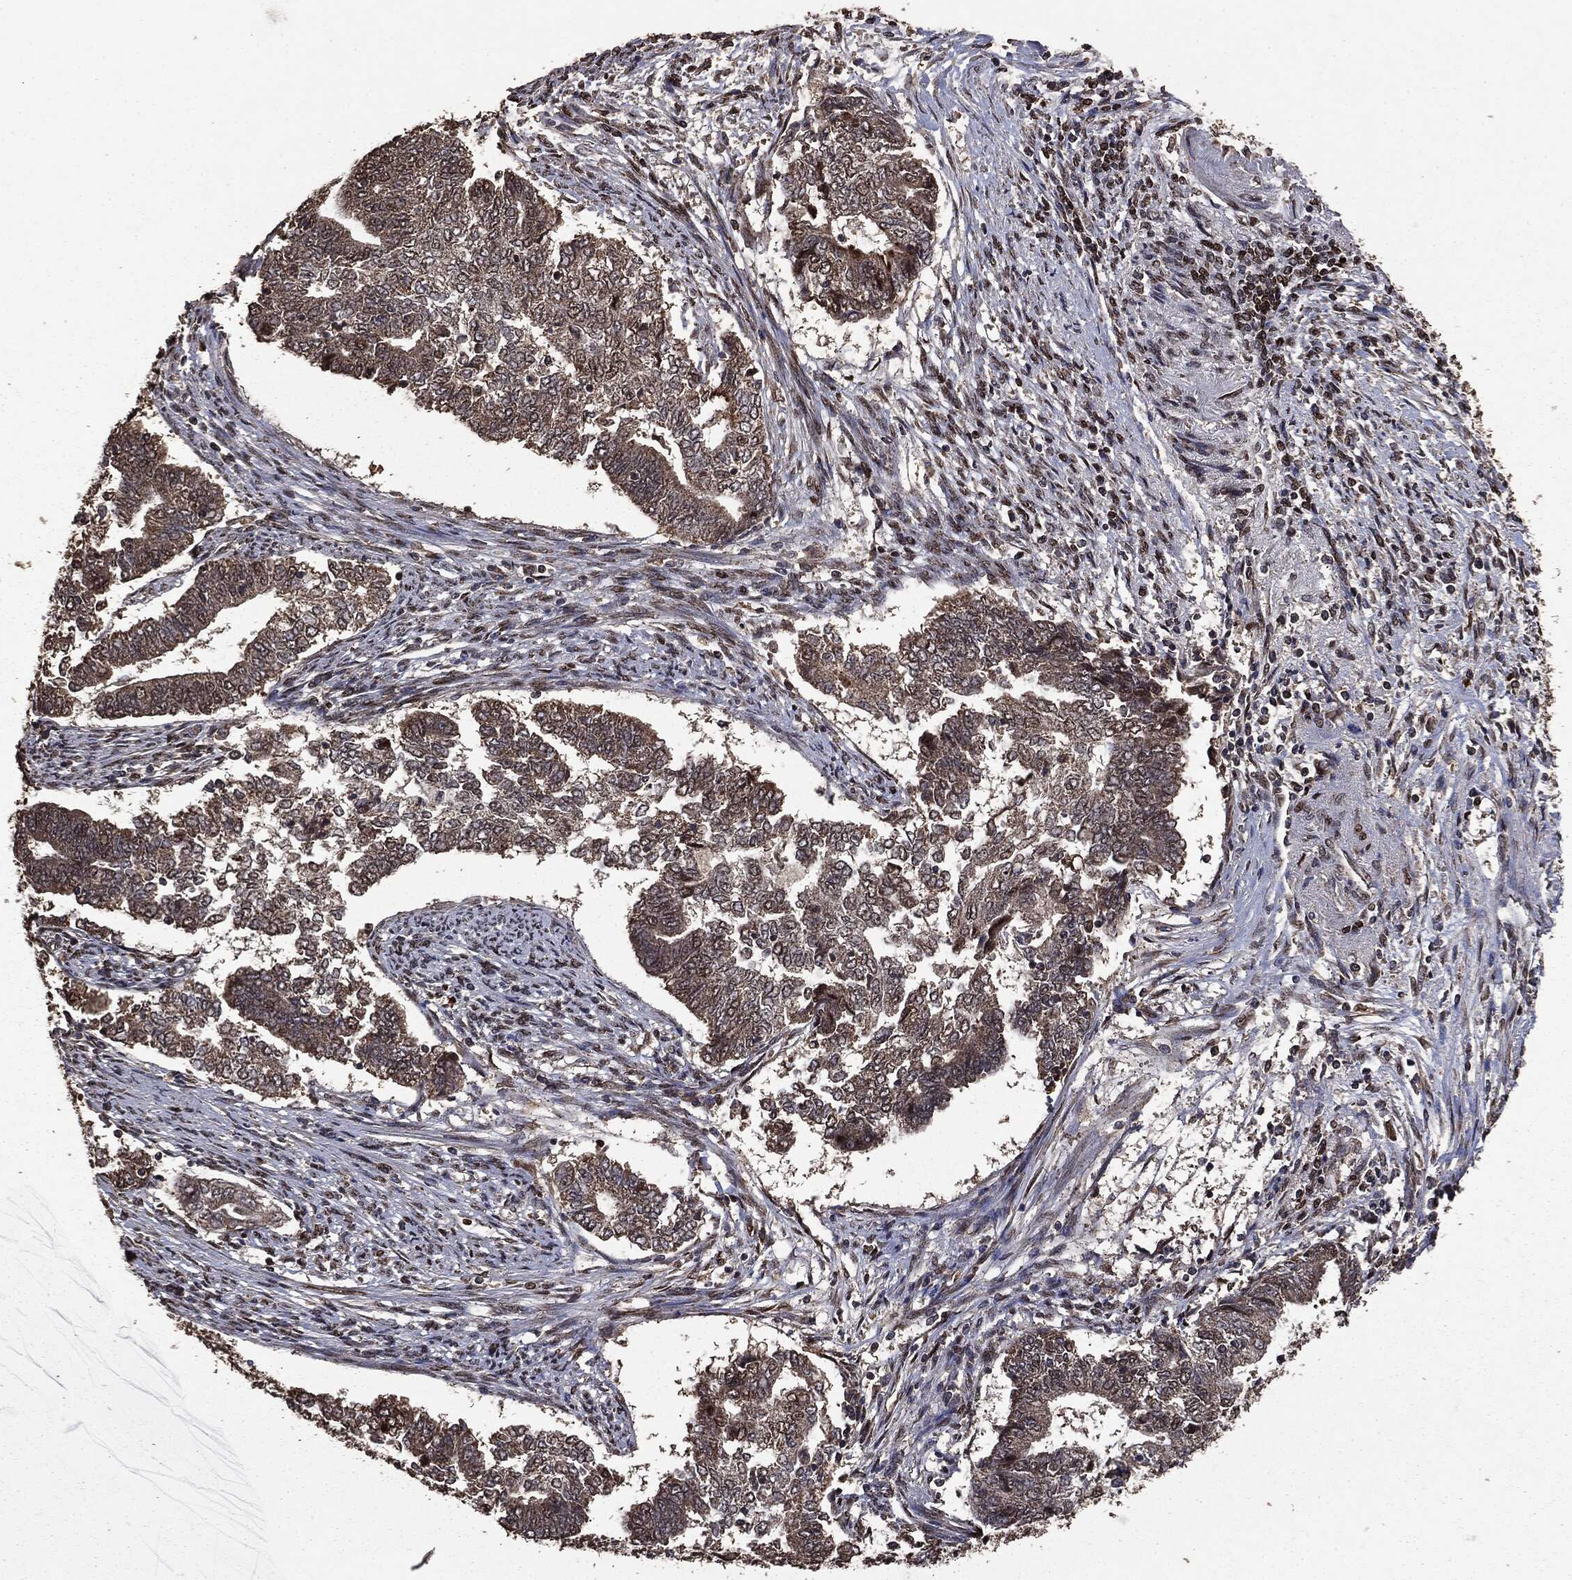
{"staining": {"intensity": "moderate", "quantity": ">75%", "location": "cytoplasmic/membranous"}, "tissue": "endometrial cancer", "cell_type": "Tumor cells", "image_type": "cancer", "snomed": [{"axis": "morphology", "description": "Adenocarcinoma, NOS"}, {"axis": "topography", "description": "Endometrium"}], "caption": "Protein staining reveals moderate cytoplasmic/membranous expression in about >75% of tumor cells in endometrial adenocarcinoma. (Brightfield microscopy of DAB IHC at high magnification).", "gene": "PPP6R2", "patient": {"sex": "female", "age": 65}}